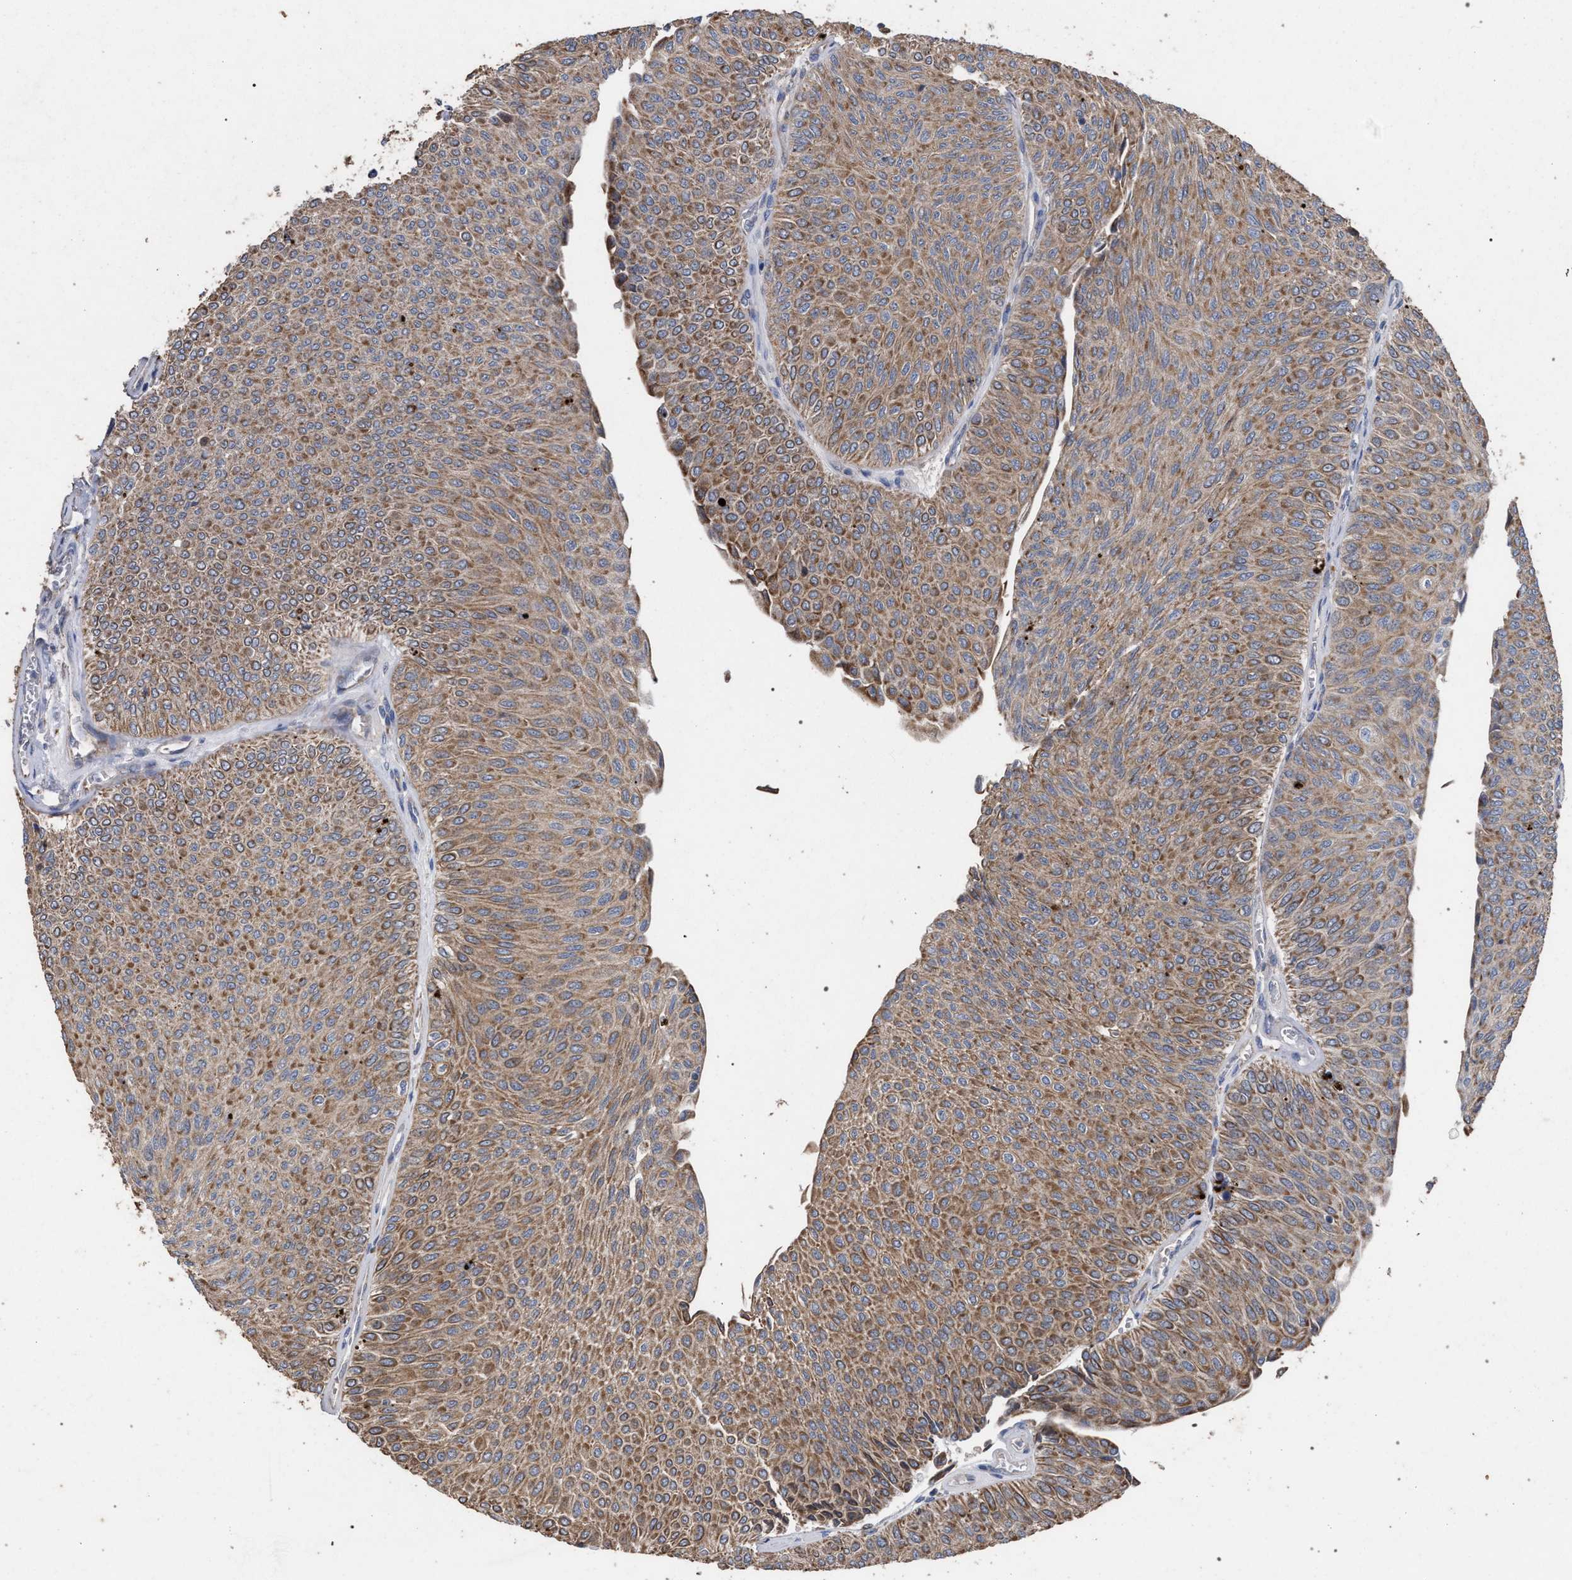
{"staining": {"intensity": "moderate", "quantity": ">75%", "location": "cytoplasmic/membranous"}, "tissue": "urothelial cancer", "cell_type": "Tumor cells", "image_type": "cancer", "snomed": [{"axis": "morphology", "description": "Urothelial carcinoma, Low grade"}, {"axis": "topography", "description": "Urinary bladder"}], "caption": "Urothelial cancer stained with DAB immunohistochemistry (IHC) shows medium levels of moderate cytoplasmic/membranous staining in about >75% of tumor cells.", "gene": "BCL2L12", "patient": {"sex": "male", "age": 78}}